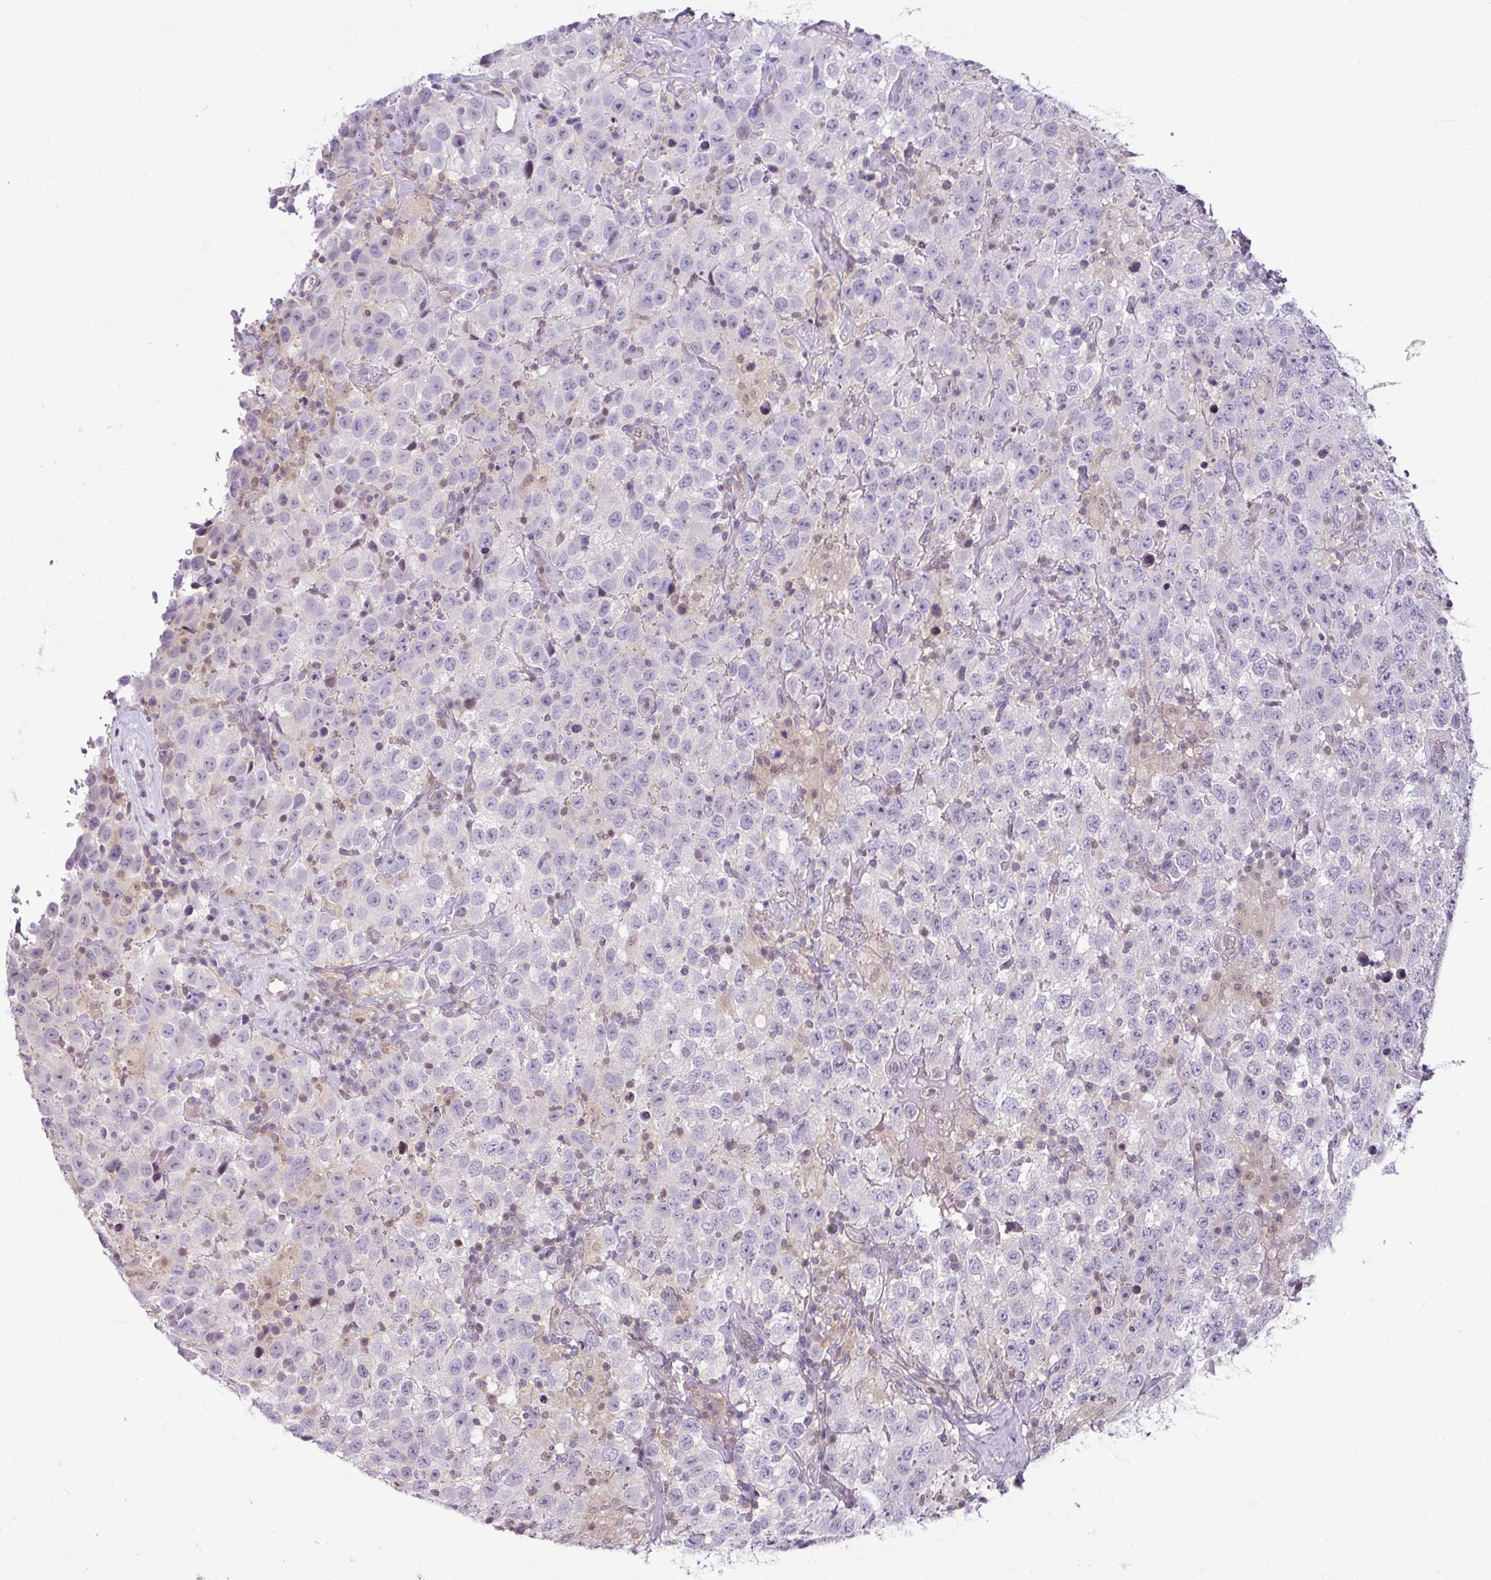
{"staining": {"intensity": "negative", "quantity": "none", "location": "none"}, "tissue": "testis cancer", "cell_type": "Tumor cells", "image_type": "cancer", "snomed": [{"axis": "morphology", "description": "Seminoma, NOS"}, {"axis": "topography", "description": "Testis"}], "caption": "High magnification brightfield microscopy of testis cancer stained with DAB (3,3'-diaminobenzidine) (brown) and counterstained with hematoxylin (blue): tumor cells show no significant expression. (Brightfield microscopy of DAB IHC at high magnification).", "gene": "STAT5A", "patient": {"sex": "male", "age": 41}}